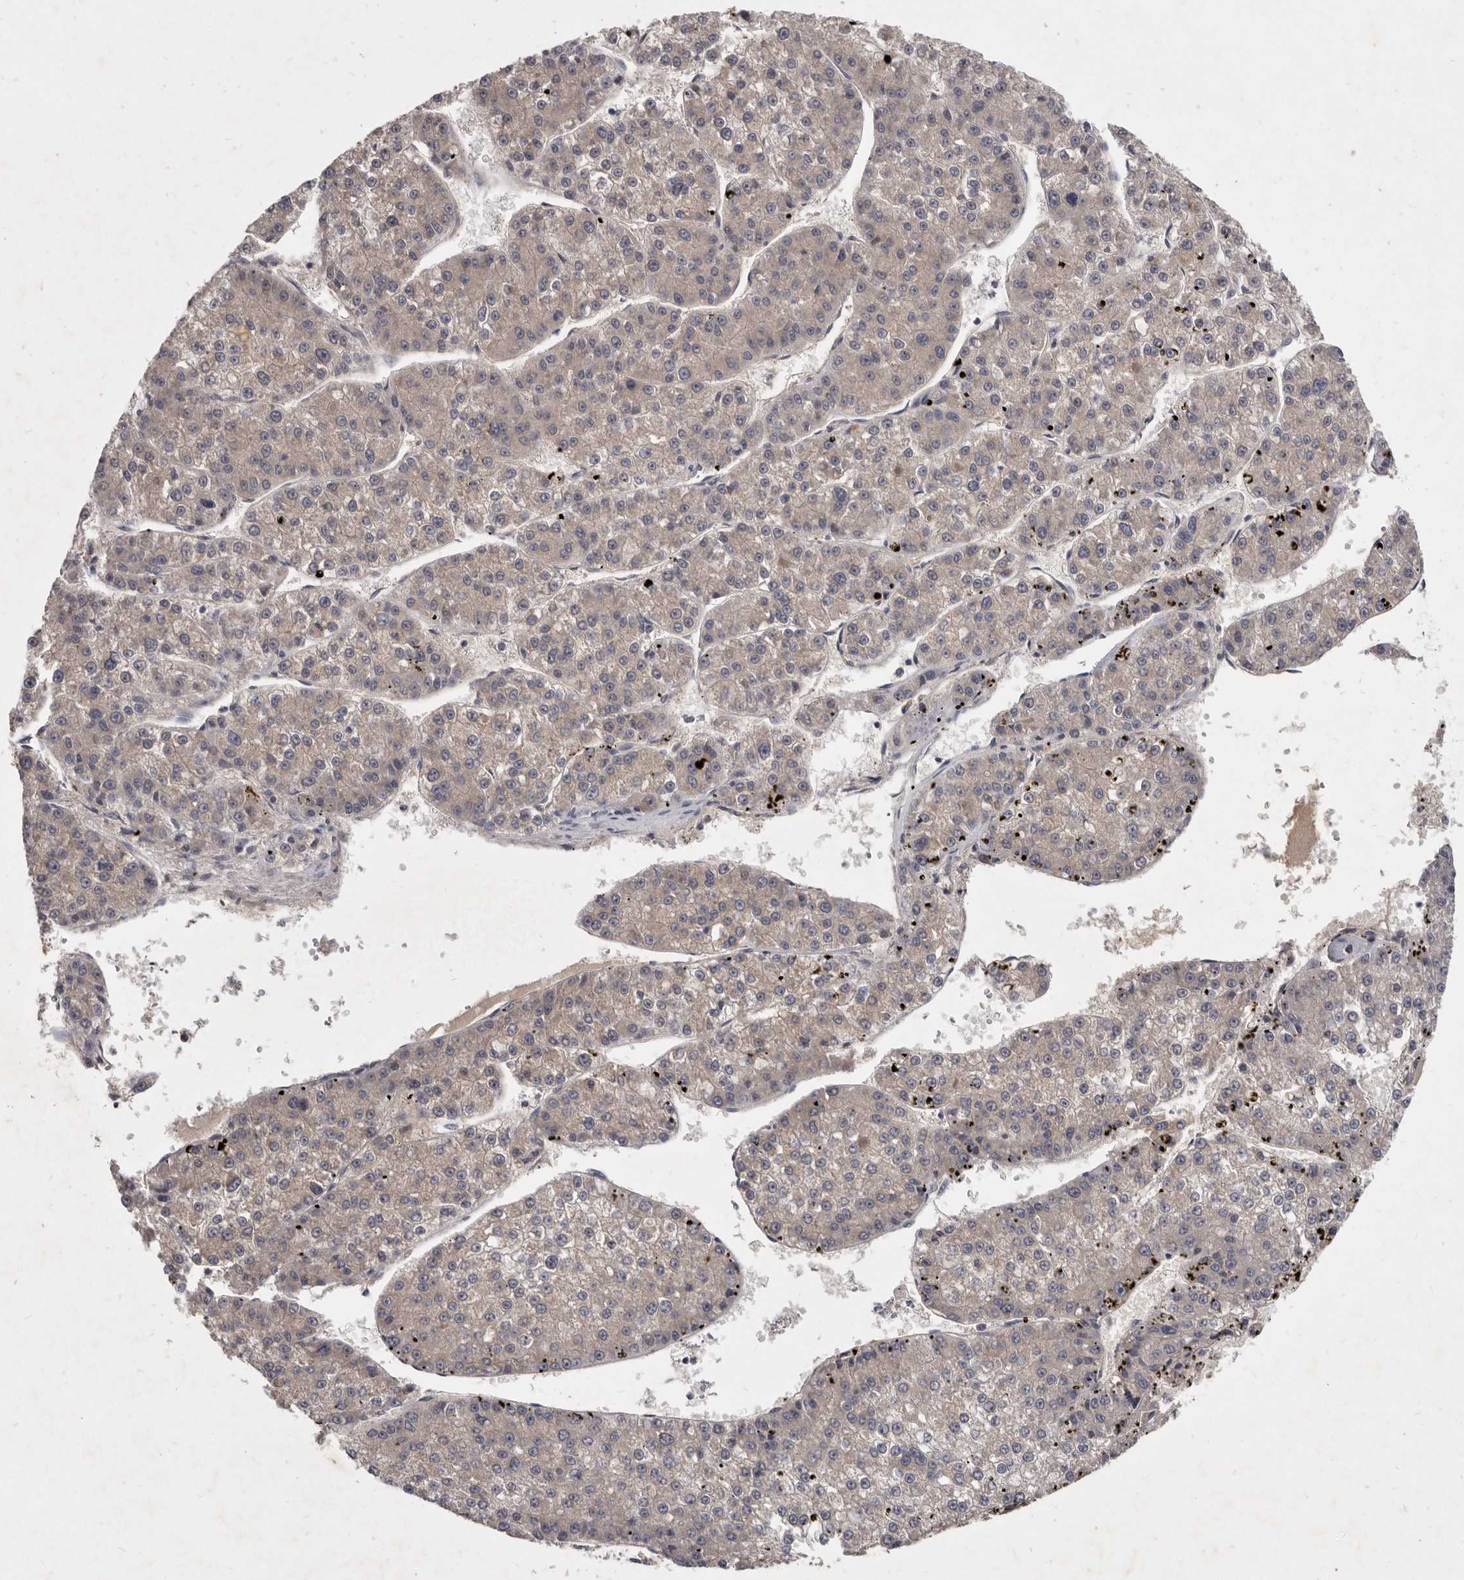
{"staining": {"intensity": "weak", "quantity": "<25%", "location": "cytoplasmic/membranous"}, "tissue": "liver cancer", "cell_type": "Tumor cells", "image_type": "cancer", "snomed": [{"axis": "morphology", "description": "Carcinoma, Hepatocellular, NOS"}, {"axis": "topography", "description": "Liver"}], "caption": "This is an IHC image of hepatocellular carcinoma (liver). There is no staining in tumor cells.", "gene": "SLC22A1", "patient": {"sex": "female", "age": 73}}